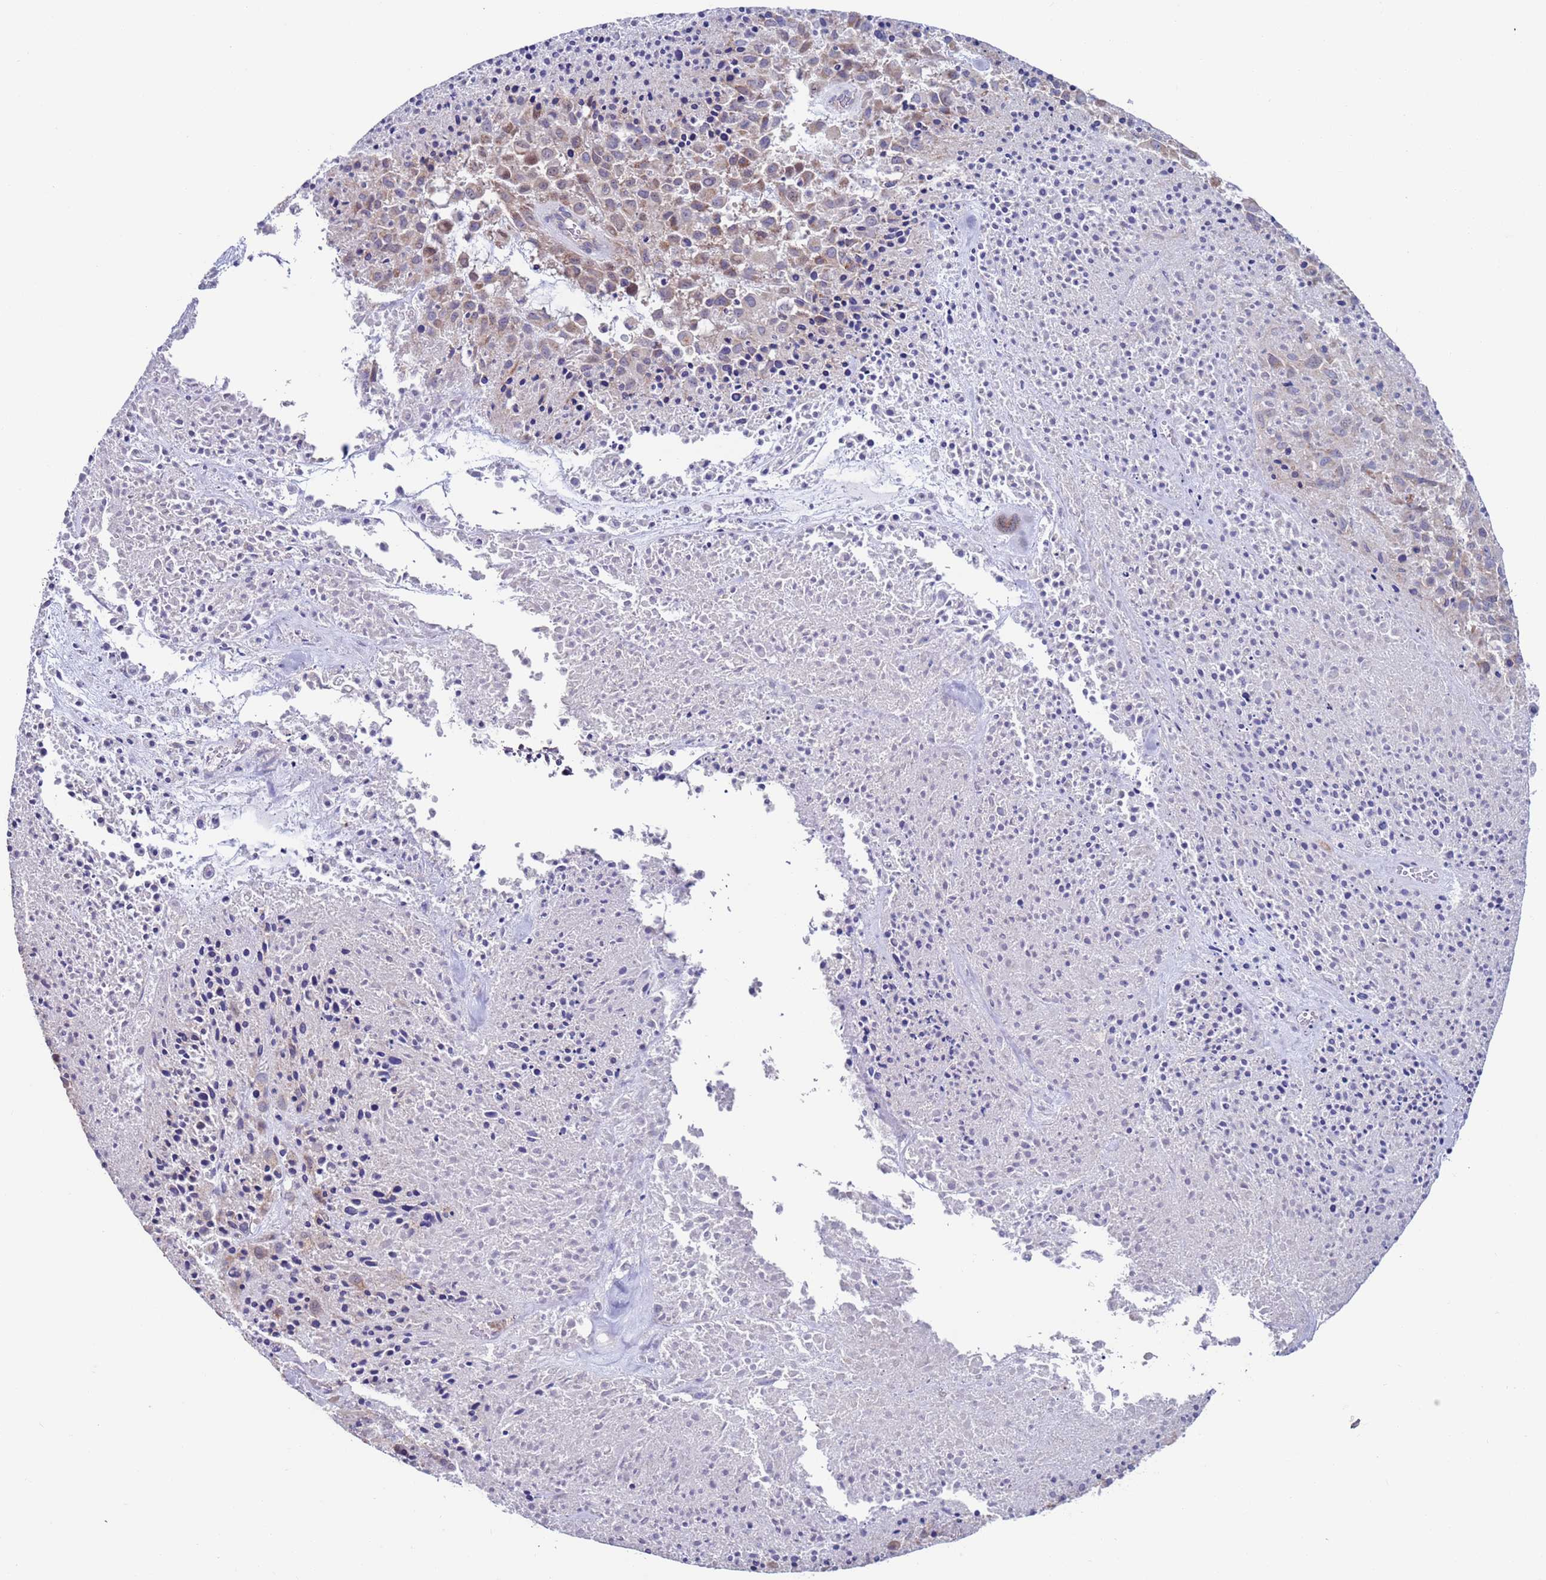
{"staining": {"intensity": "weak", "quantity": "<25%", "location": "cytoplasmic/membranous"}, "tissue": "melanoma", "cell_type": "Tumor cells", "image_type": "cancer", "snomed": [{"axis": "morphology", "description": "Malignant melanoma, Metastatic site"}, {"axis": "topography", "description": "Skin"}], "caption": "Immunohistochemistry image of melanoma stained for a protein (brown), which demonstrates no staining in tumor cells. (DAB IHC, high magnification).", "gene": "KRTCAP3", "patient": {"sex": "female", "age": 81}}